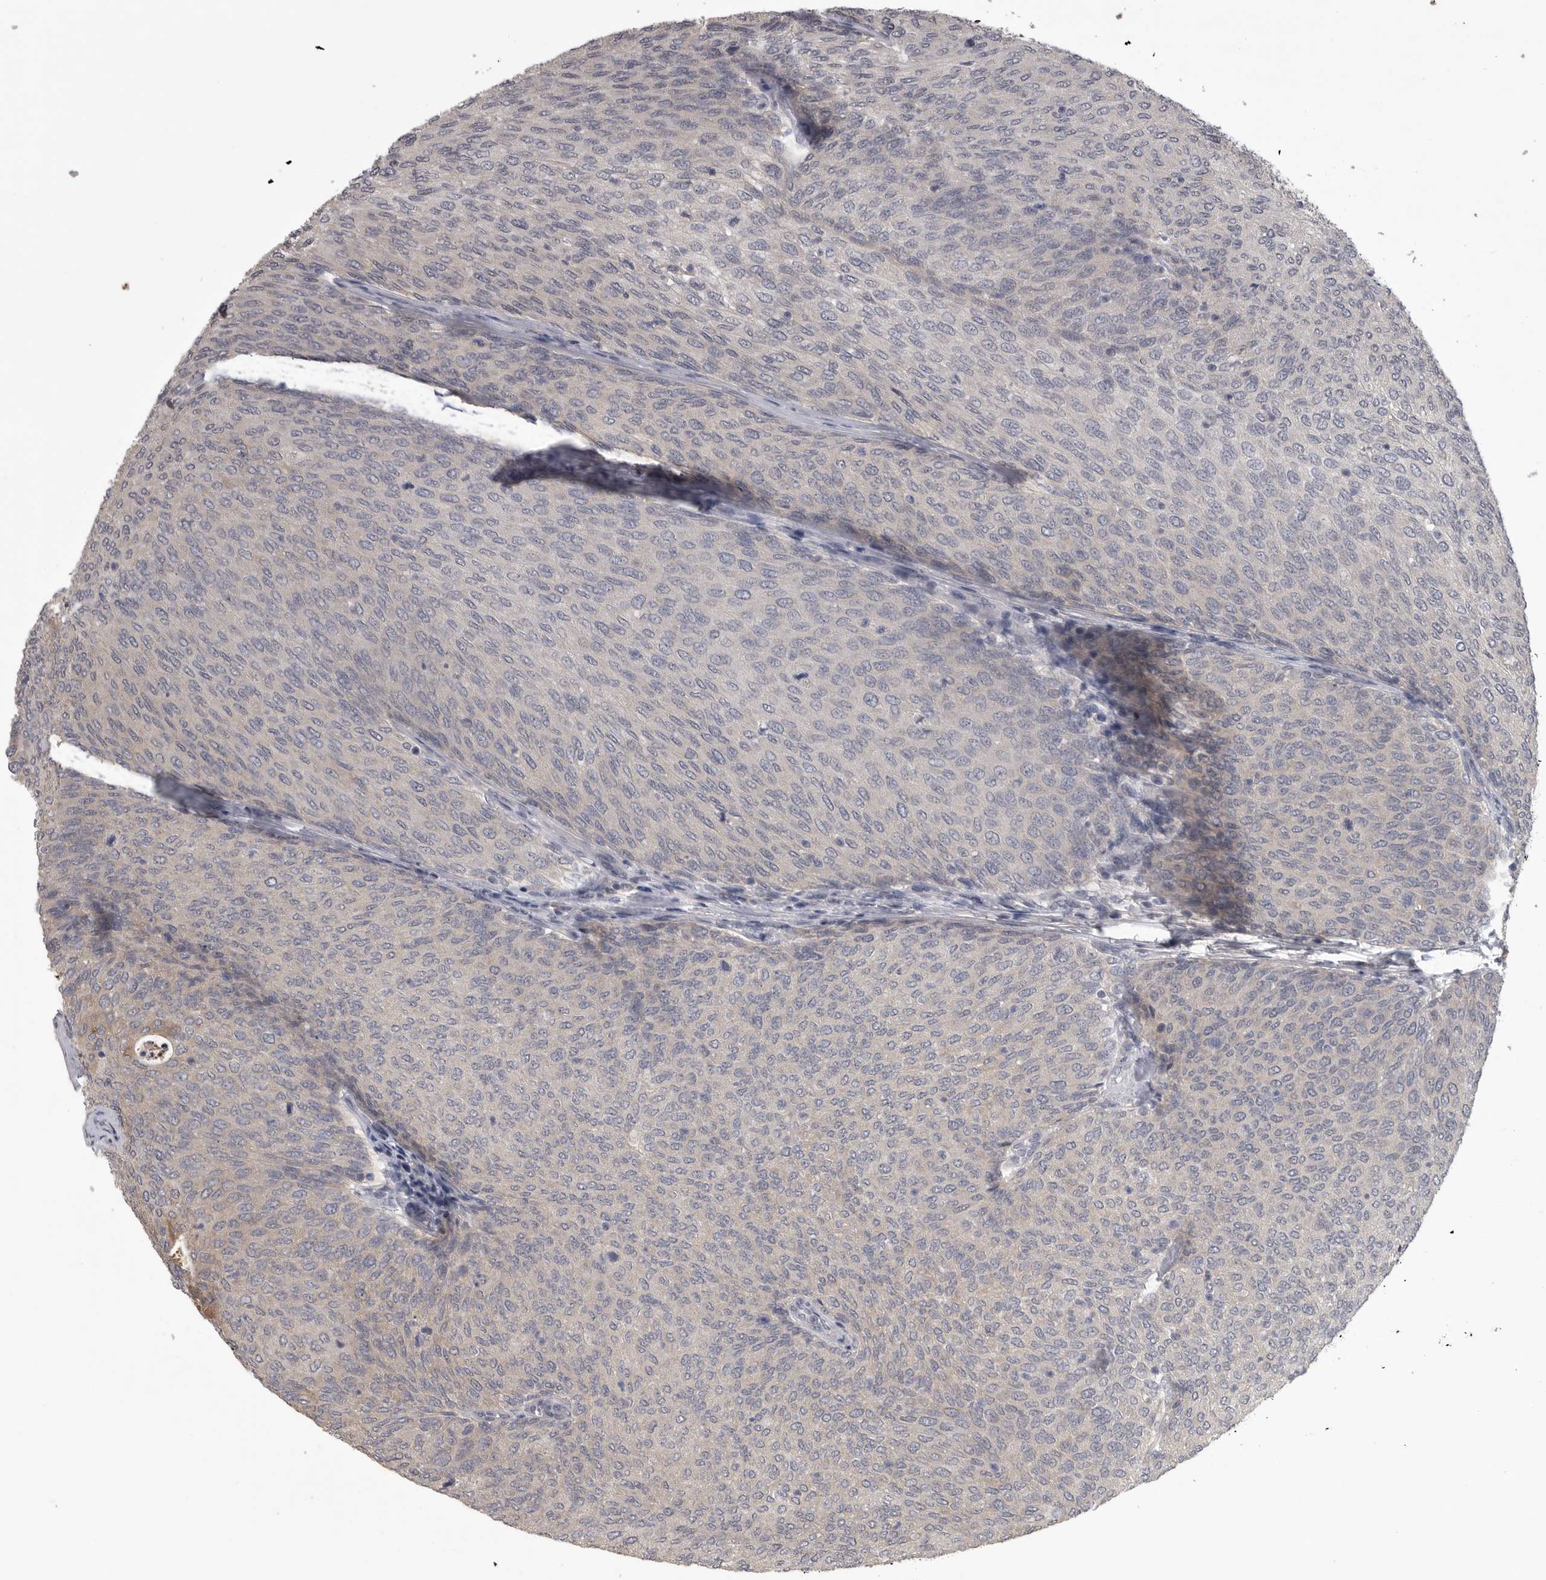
{"staining": {"intensity": "negative", "quantity": "none", "location": "none"}, "tissue": "urothelial cancer", "cell_type": "Tumor cells", "image_type": "cancer", "snomed": [{"axis": "morphology", "description": "Urothelial carcinoma, Low grade"}, {"axis": "topography", "description": "Urinary bladder"}], "caption": "High magnification brightfield microscopy of urothelial cancer stained with DAB (brown) and counterstained with hematoxylin (blue): tumor cells show no significant staining.", "gene": "ZNF114", "patient": {"sex": "female", "age": 79}}